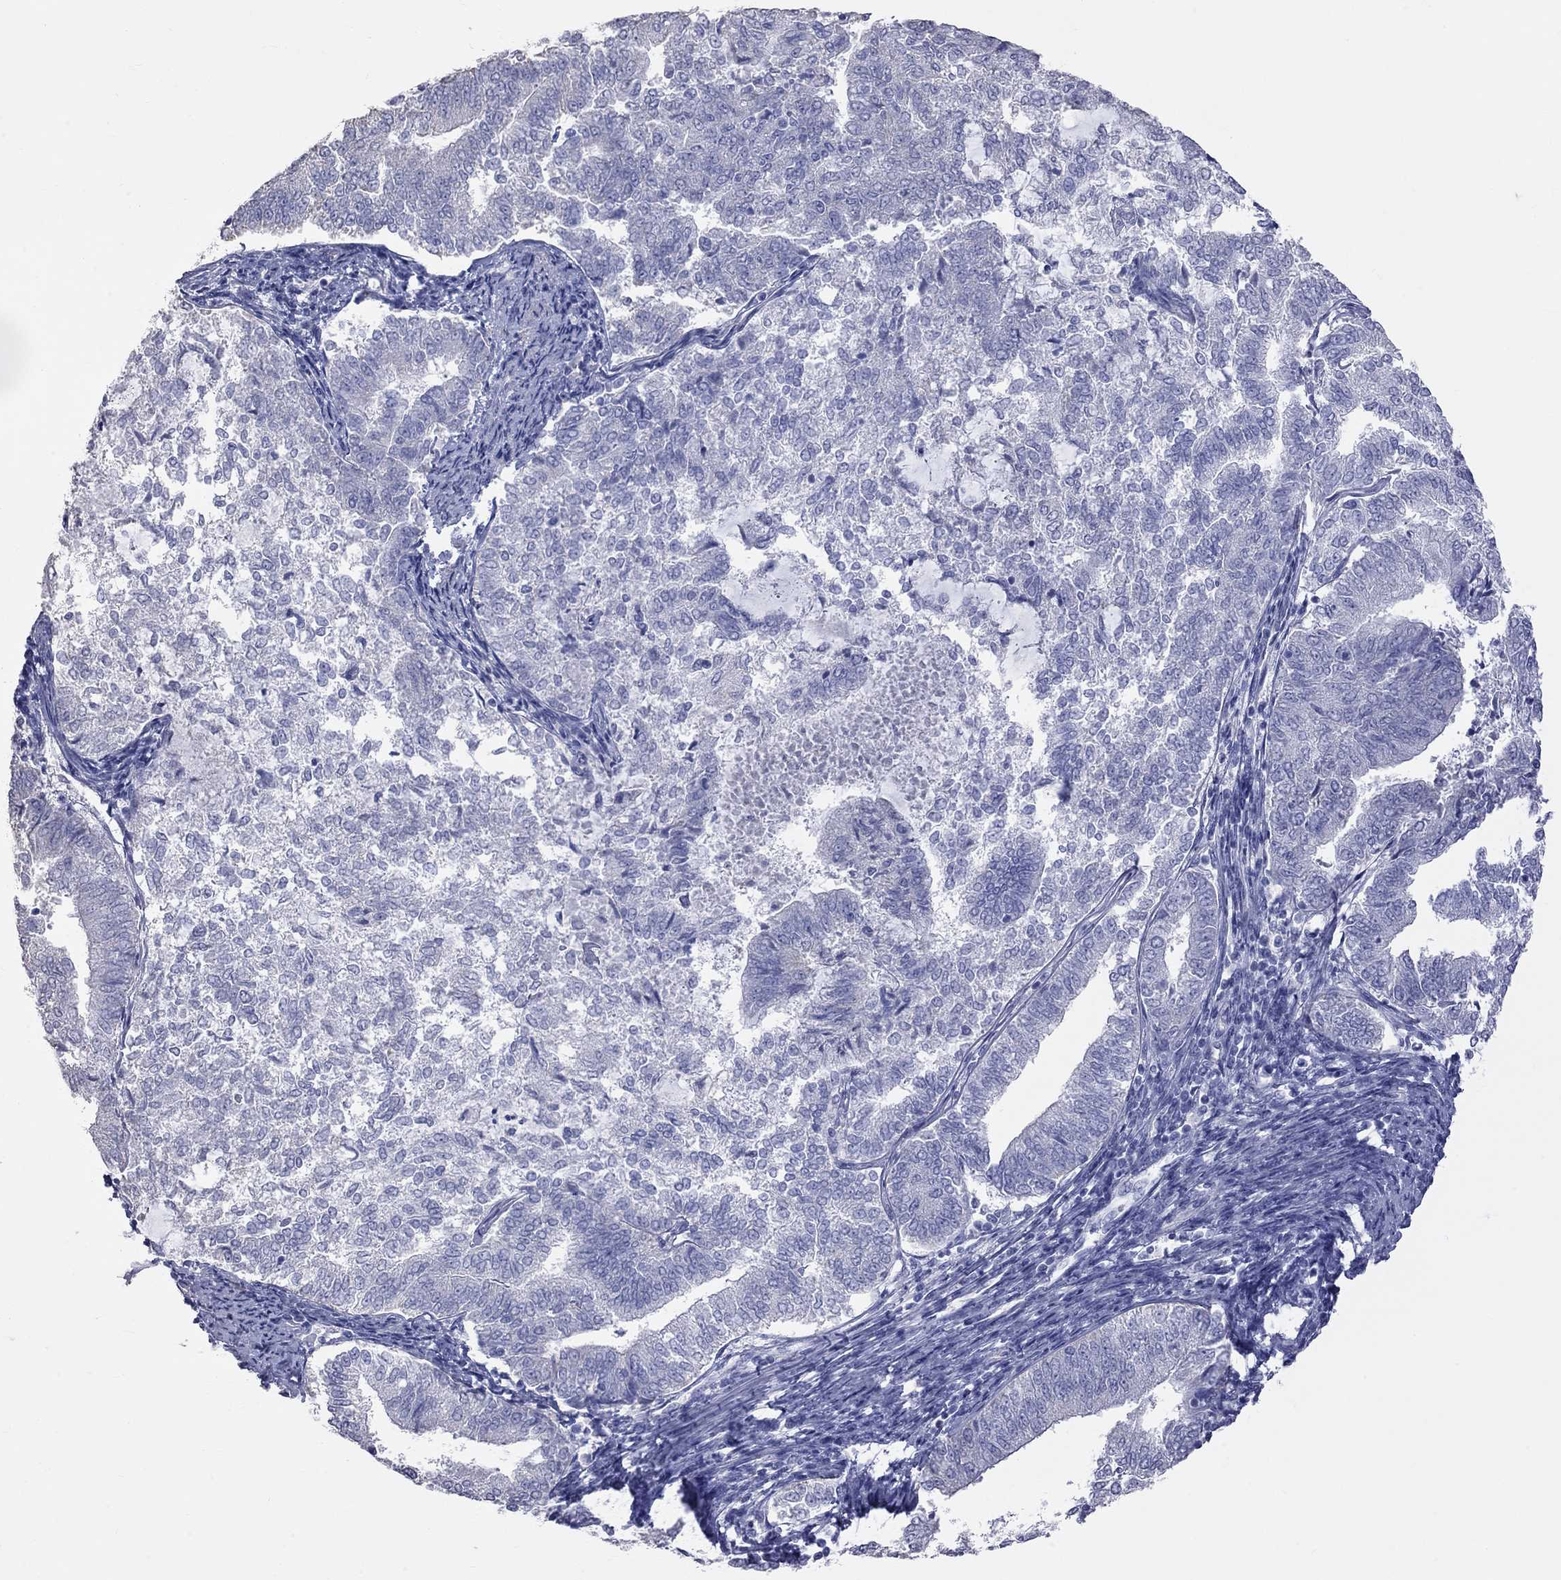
{"staining": {"intensity": "negative", "quantity": "none", "location": "none"}, "tissue": "endometrial cancer", "cell_type": "Tumor cells", "image_type": "cancer", "snomed": [{"axis": "morphology", "description": "Adenocarcinoma, NOS"}, {"axis": "topography", "description": "Endometrium"}], "caption": "Protein analysis of endometrial cancer (adenocarcinoma) reveals no significant expression in tumor cells.", "gene": "KCND2", "patient": {"sex": "female", "age": 65}}